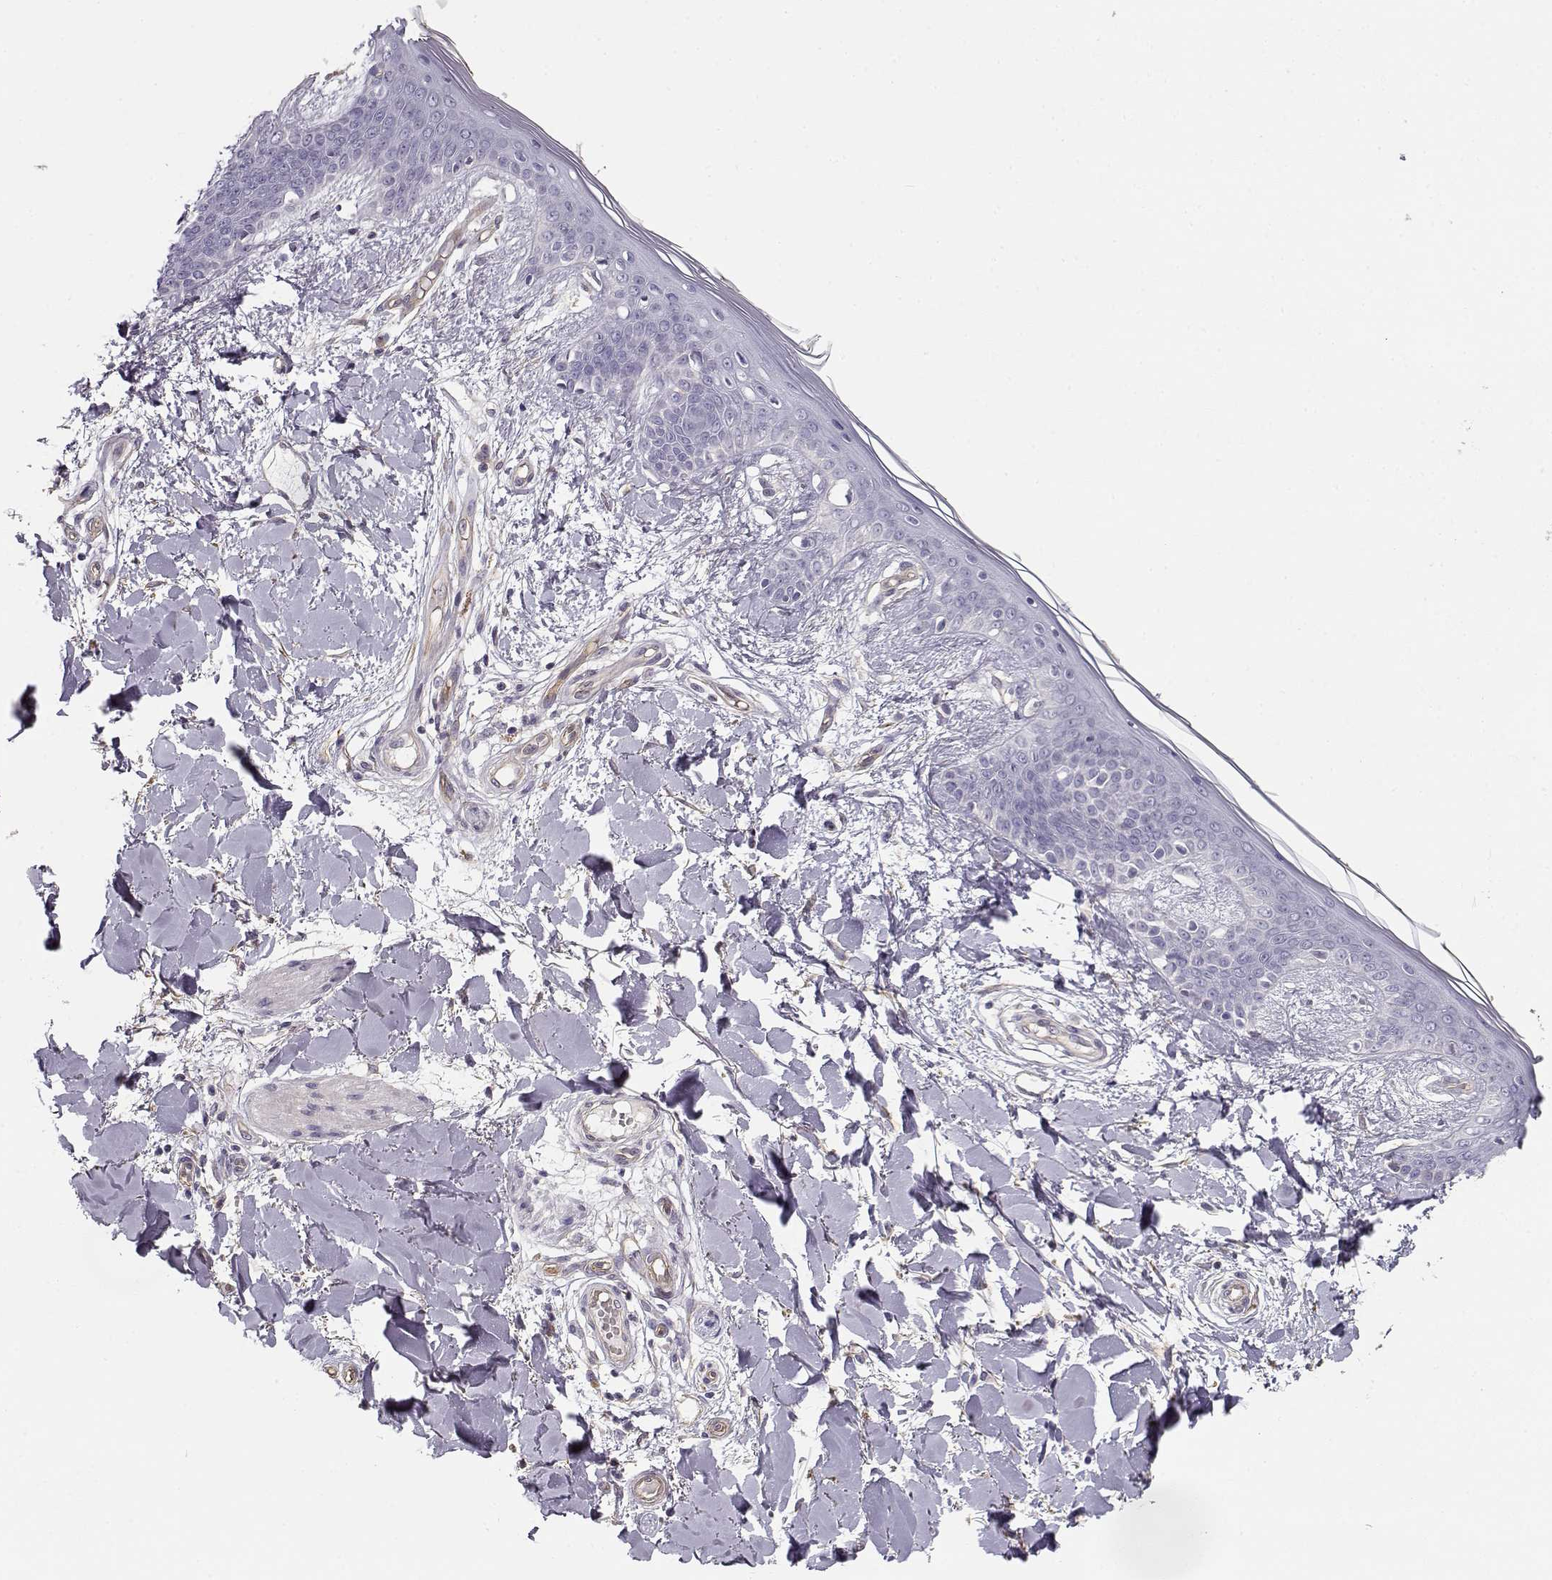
{"staining": {"intensity": "negative", "quantity": "none", "location": "none"}, "tissue": "skin", "cell_type": "Fibroblasts", "image_type": "normal", "snomed": [{"axis": "morphology", "description": "Normal tissue, NOS"}, {"axis": "topography", "description": "Skin"}], "caption": "A high-resolution micrograph shows immunohistochemistry staining of unremarkable skin, which demonstrates no significant staining in fibroblasts. Brightfield microscopy of IHC stained with DAB (3,3'-diaminobenzidine) (brown) and hematoxylin (blue), captured at high magnification.", "gene": "MYO1A", "patient": {"sex": "female", "age": 34}}